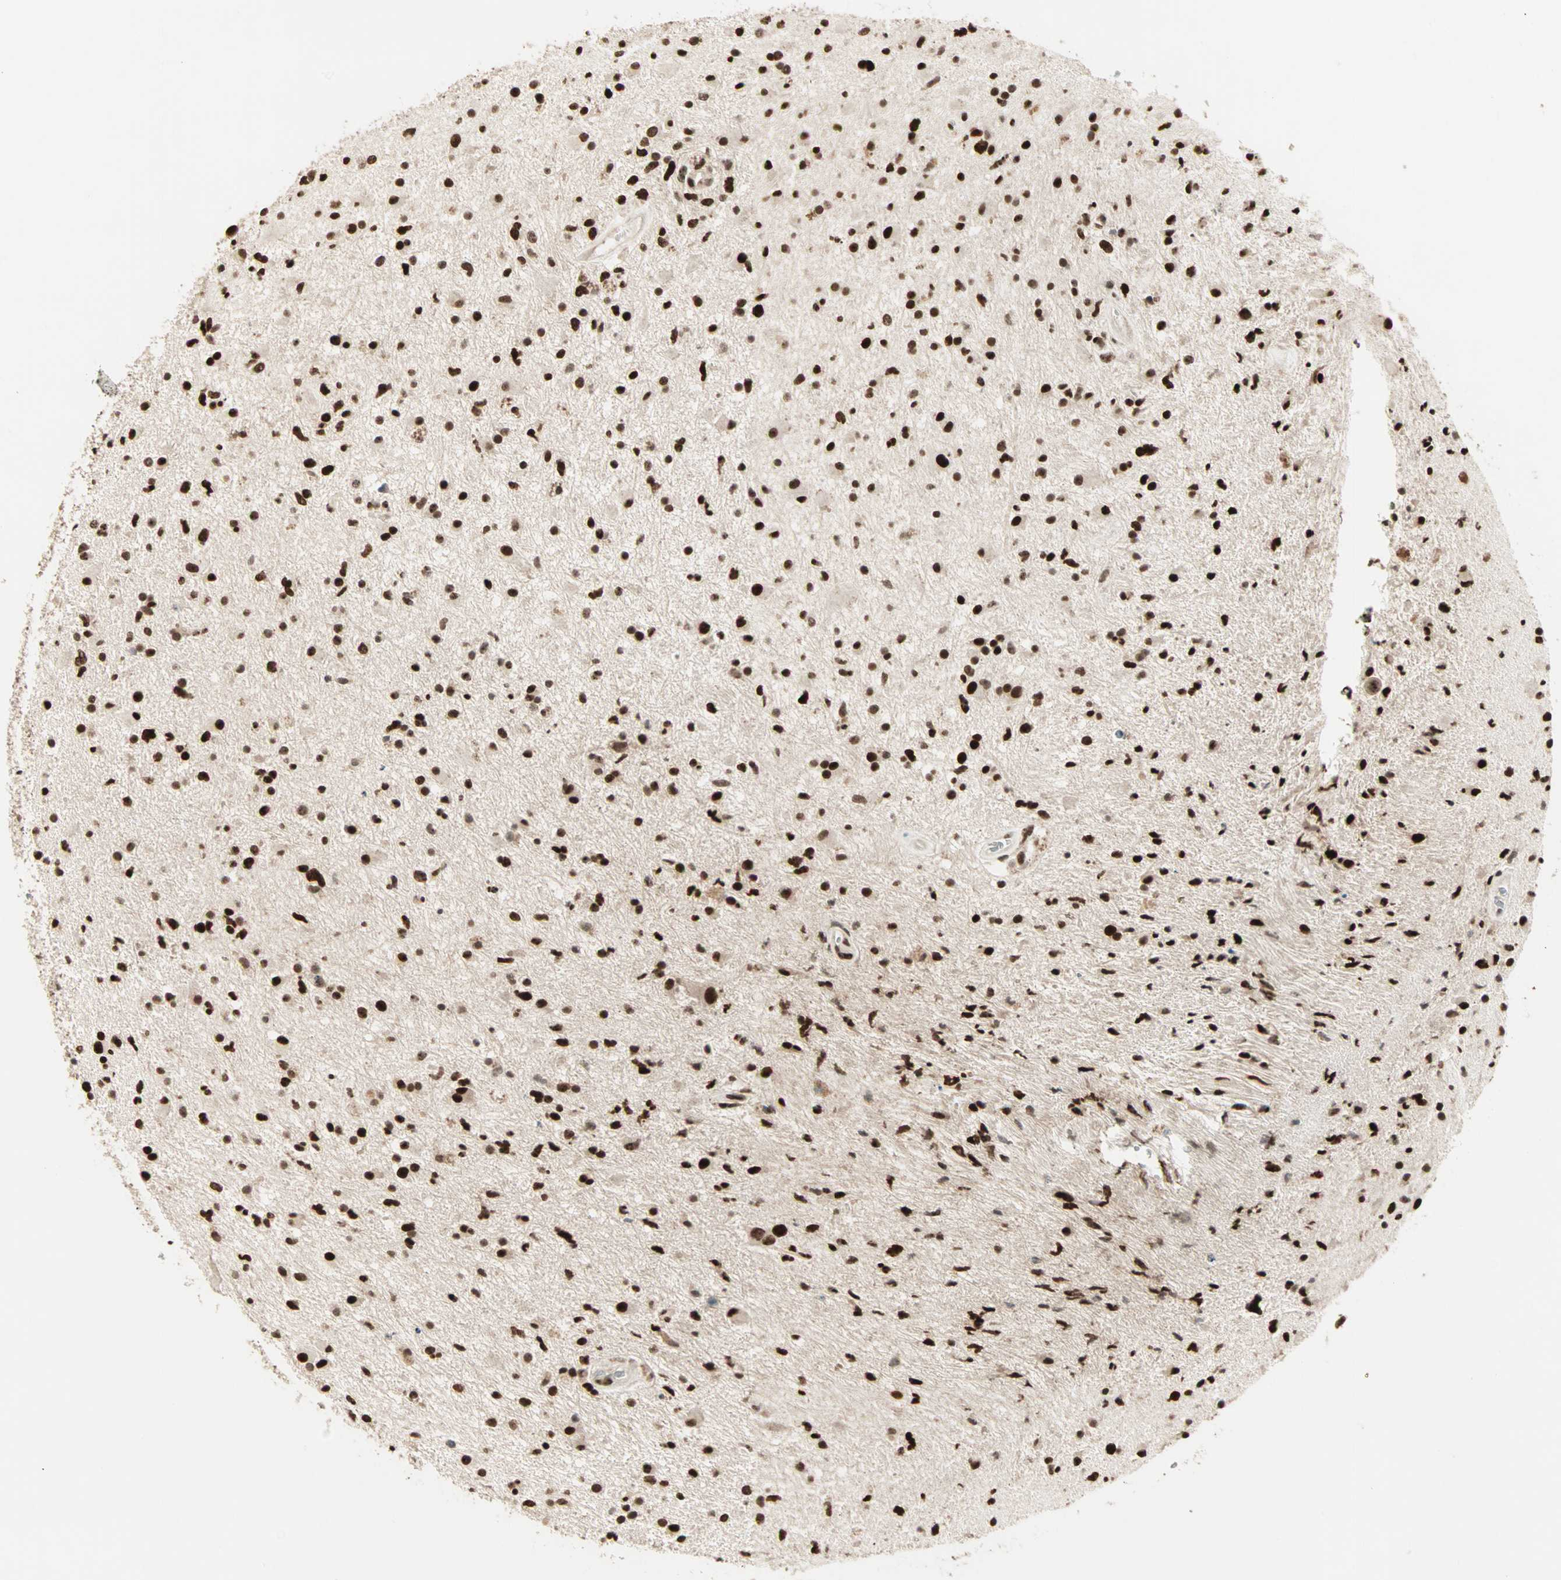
{"staining": {"intensity": "strong", "quantity": ">75%", "location": "nuclear"}, "tissue": "glioma", "cell_type": "Tumor cells", "image_type": "cancer", "snomed": [{"axis": "morphology", "description": "Glioma, malignant, High grade"}, {"axis": "topography", "description": "Brain"}], "caption": "Immunohistochemical staining of human malignant glioma (high-grade) exhibits strong nuclear protein expression in about >75% of tumor cells. (DAB (3,3'-diaminobenzidine) = brown stain, brightfield microscopy at high magnification).", "gene": "MDC1", "patient": {"sex": "male", "age": 33}}